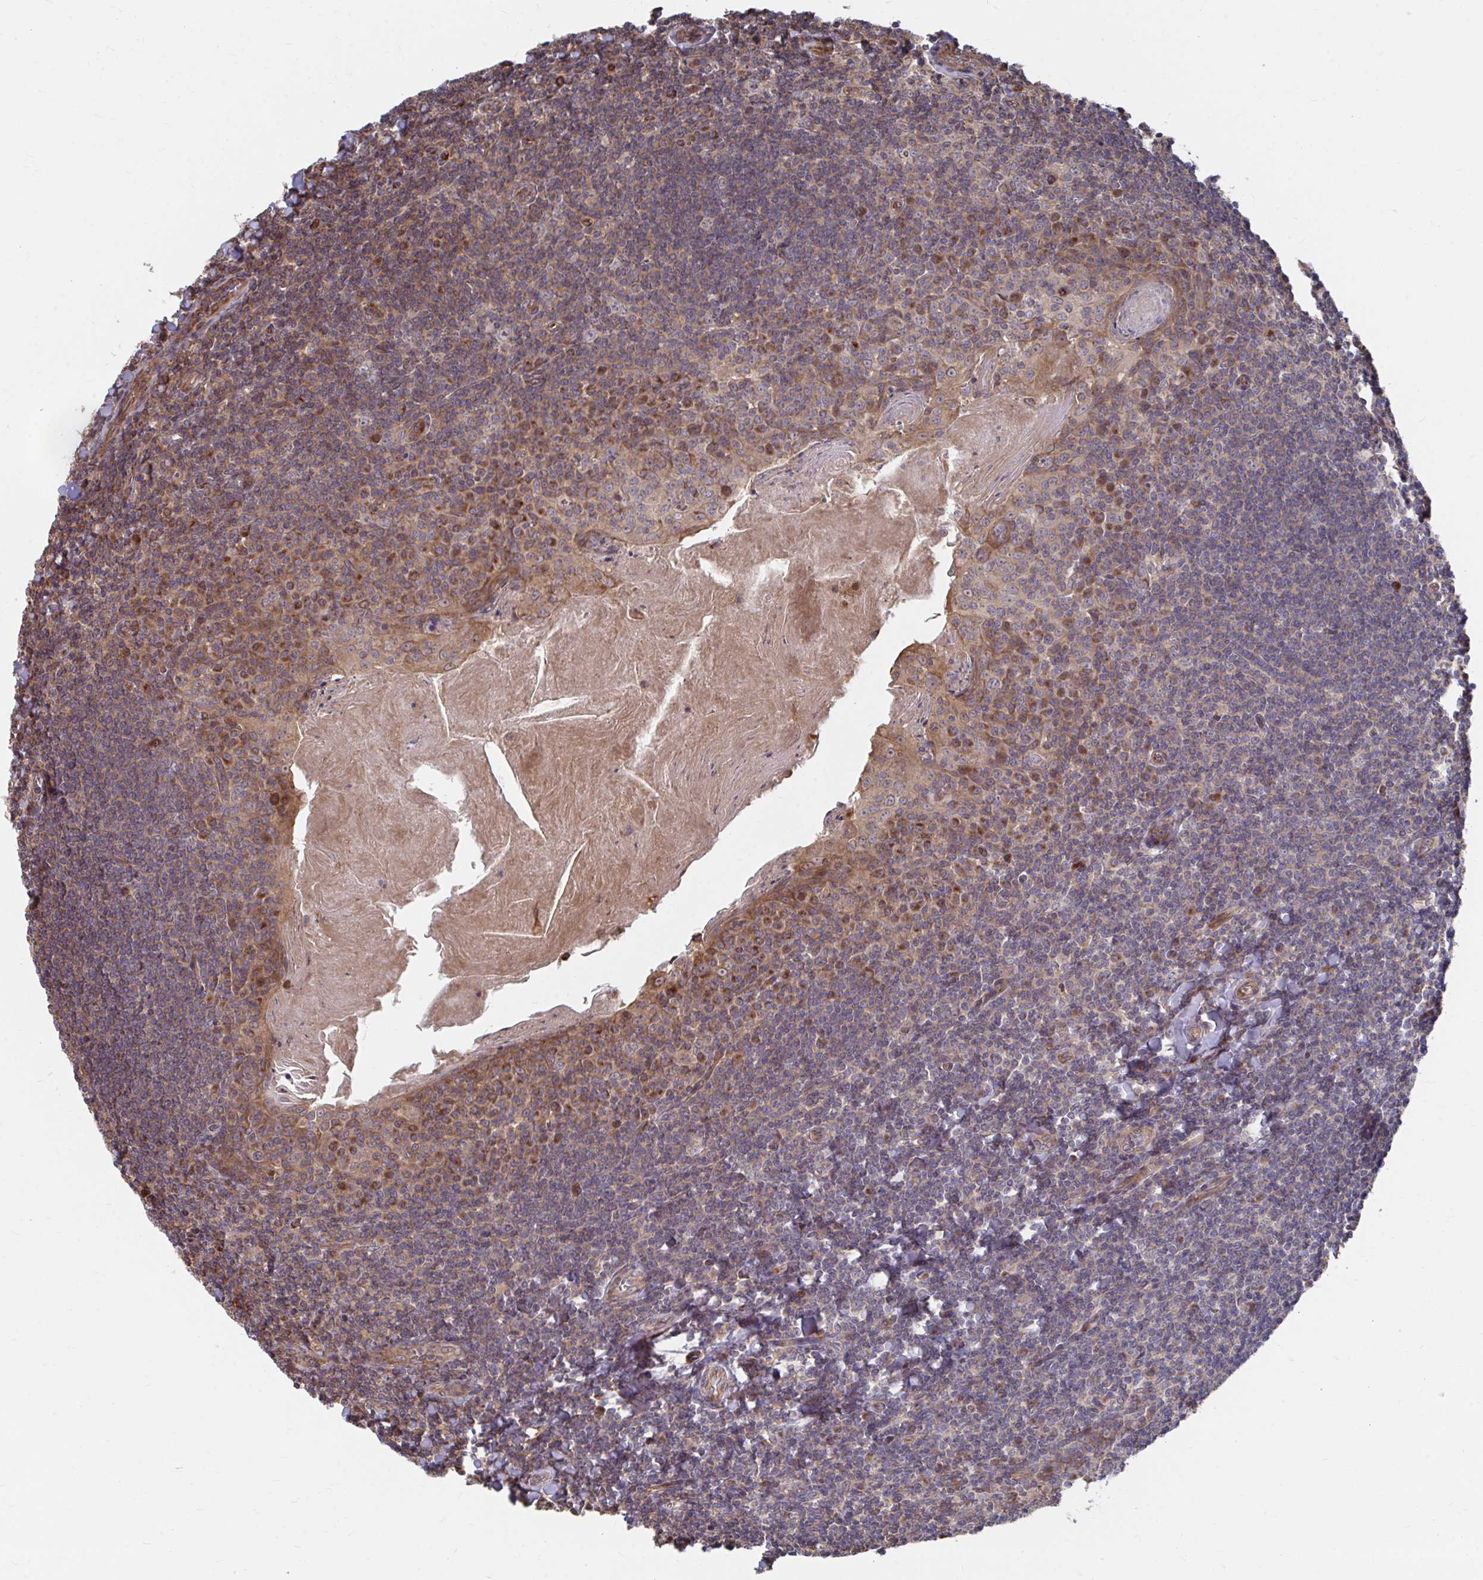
{"staining": {"intensity": "moderate", "quantity": "25%-75%", "location": "cytoplasmic/membranous"}, "tissue": "tonsil", "cell_type": "Non-germinal center cells", "image_type": "normal", "snomed": [{"axis": "morphology", "description": "Normal tissue, NOS"}, {"axis": "topography", "description": "Tonsil"}], "caption": "Brown immunohistochemical staining in normal human tonsil demonstrates moderate cytoplasmic/membranous expression in approximately 25%-75% of non-germinal center cells. (DAB IHC with brightfield microscopy, high magnification).", "gene": "FAM89A", "patient": {"sex": "male", "age": 27}}